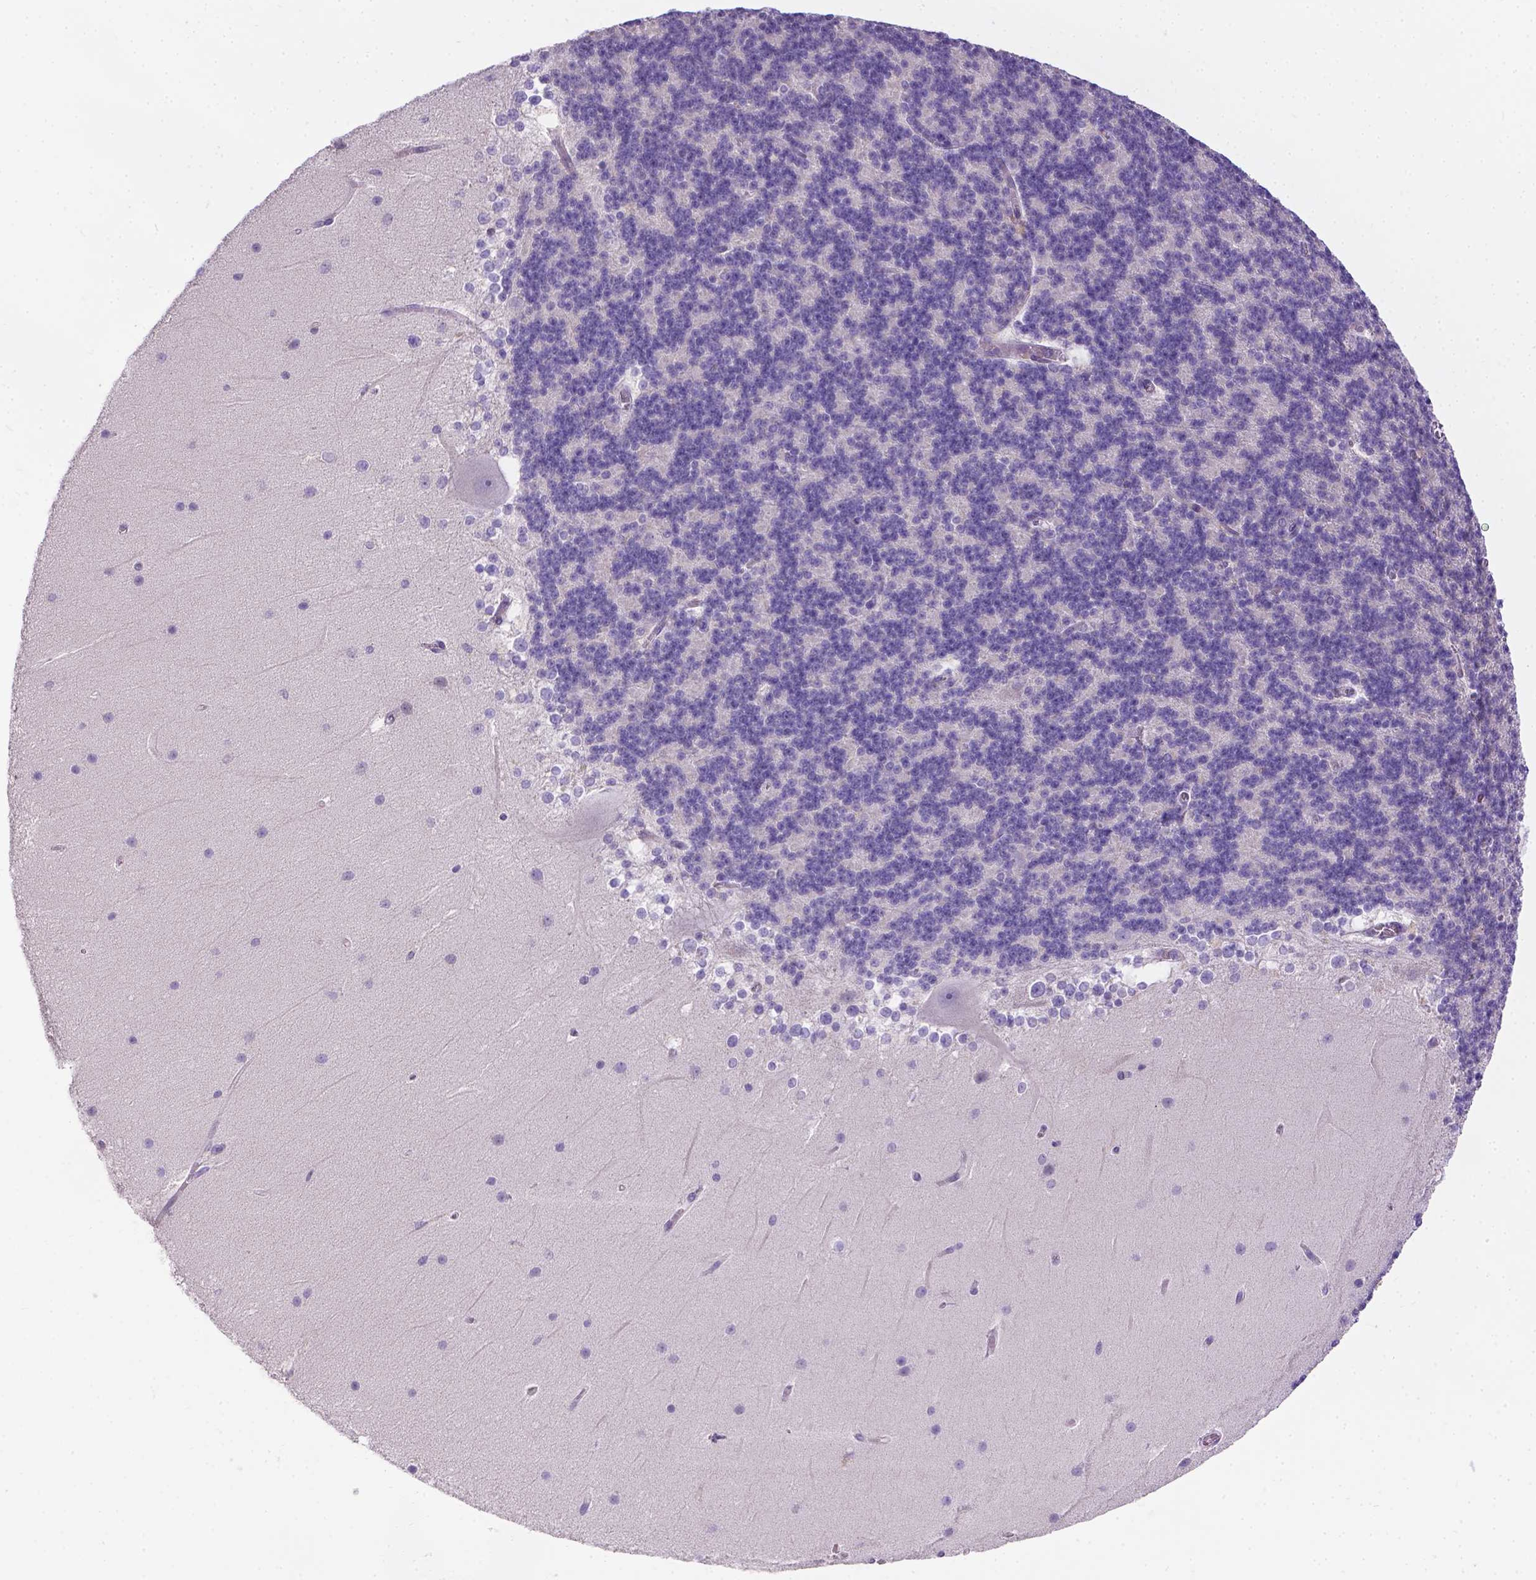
{"staining": {"intensity": "negative", "quantity": "none", "location": "none"}, "tissue": "cerebellum", "cell_type": "Cells in granular layer", "image_type": "normal", "snomed": [{"axis": "morphology", "description": "Normal tissue, NOS"}, {"axis": "topography", "description": "Cerebellum"}], "caption": "Immunohistochemistry (IHC) image of unremarkable cerebellum: human cerebellum stained with DAB demonstrates no significant protein expression in cells in granular layer.", "gene": "TM4SF18", "patient": {"sex": "female", "age": 19}}